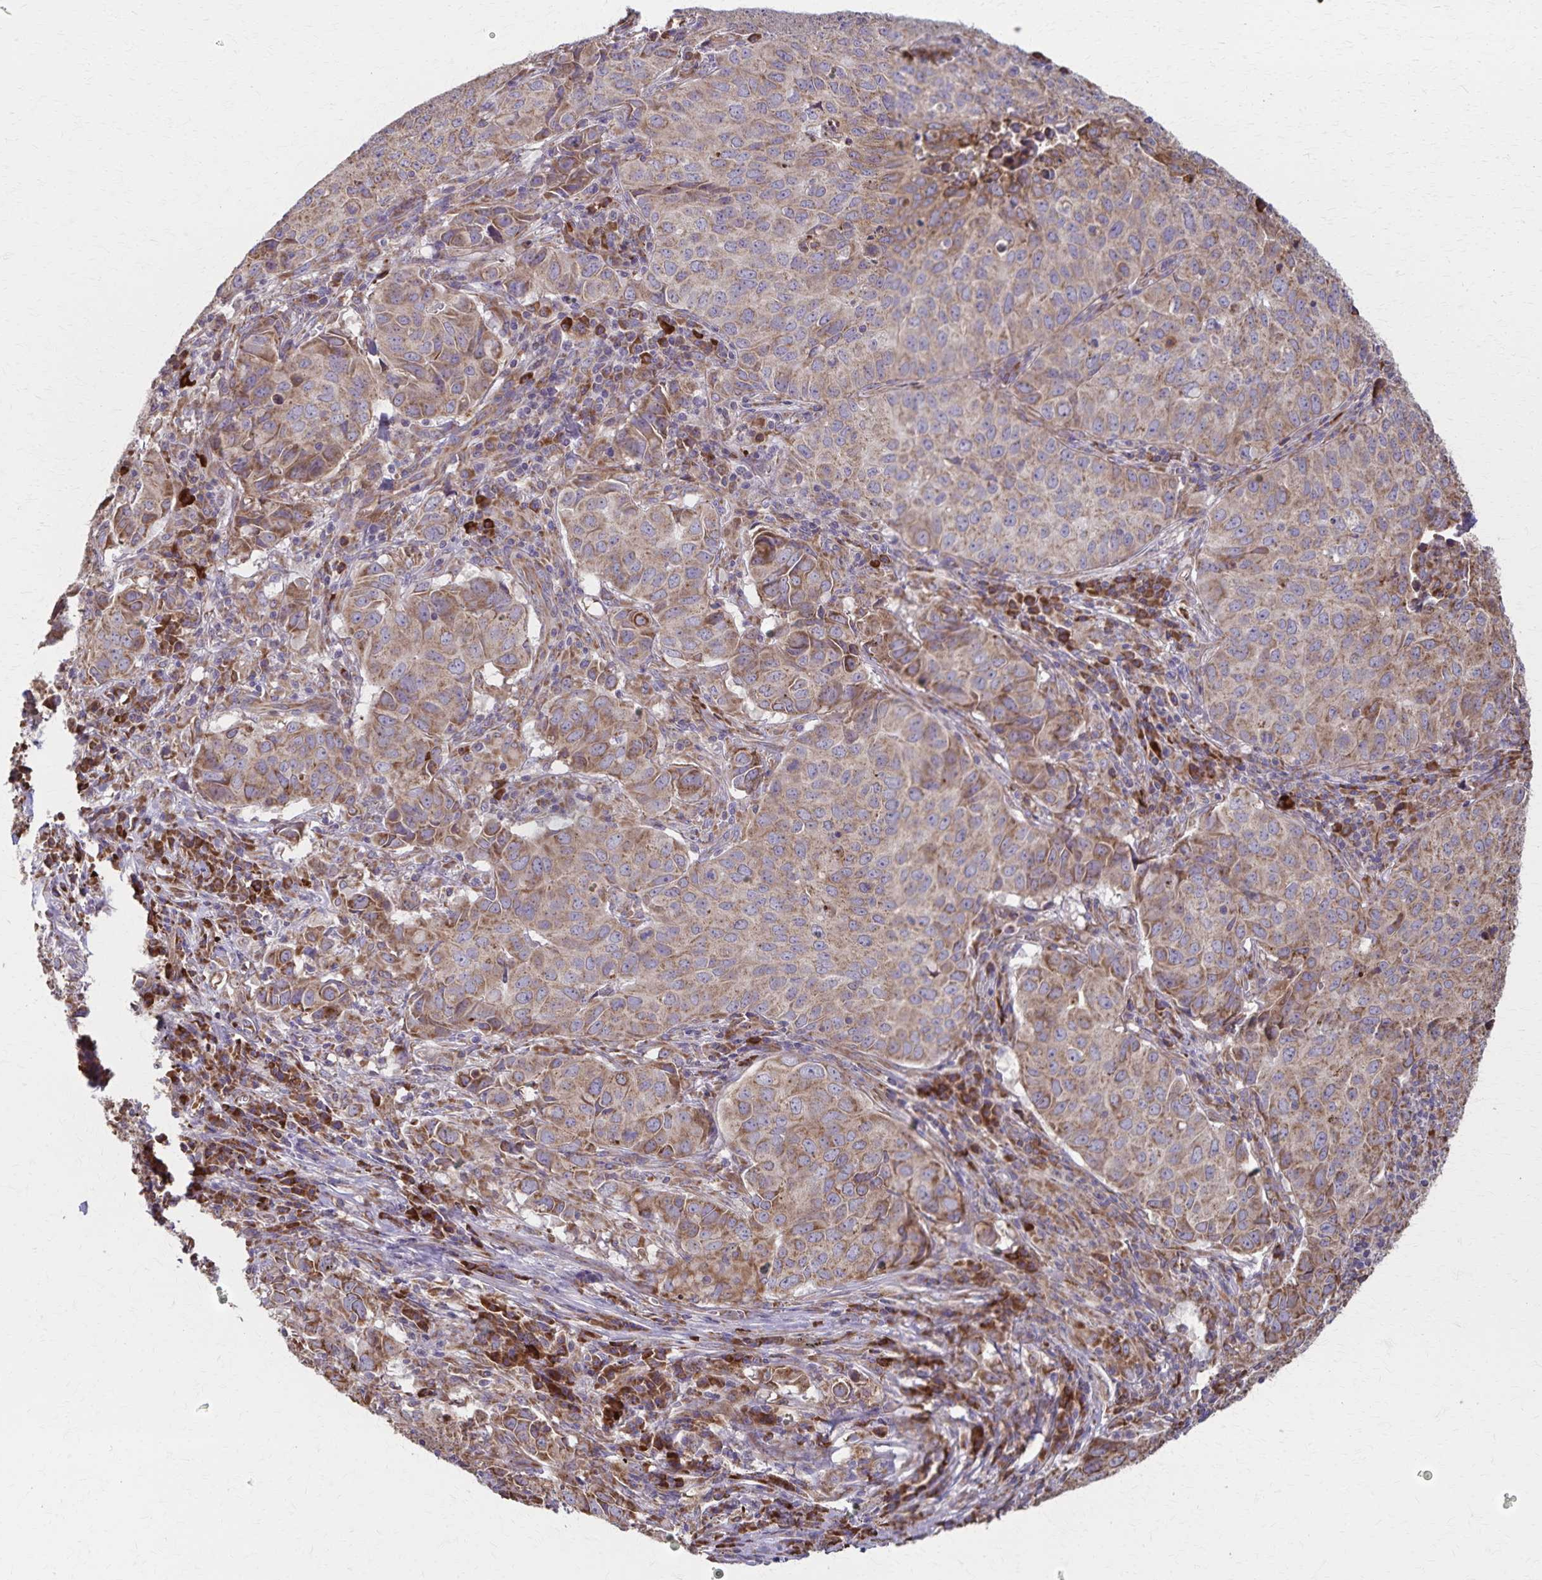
{"staining": {"intensity": "moderate", "quantity": ">75%", "location": "cytoplasmic/membranous"}, "tissue": "lung cancer", "cell_type": "Tumor cells", "image_type": "cancer", "snomed": [{"axis": "morphology", "description": "Adenocarcinoma, NOS"}, {"axis": "topography", "description": "Lung"}], "caption": "Immunohistochemistry of human lung adenocarcinoma shows medium levels of moderate cytoplasmic/membranous staining in approximately >75% of tumor cells.", "gene": "RNF10", "patient": {"sex": "female", "age": 50}}